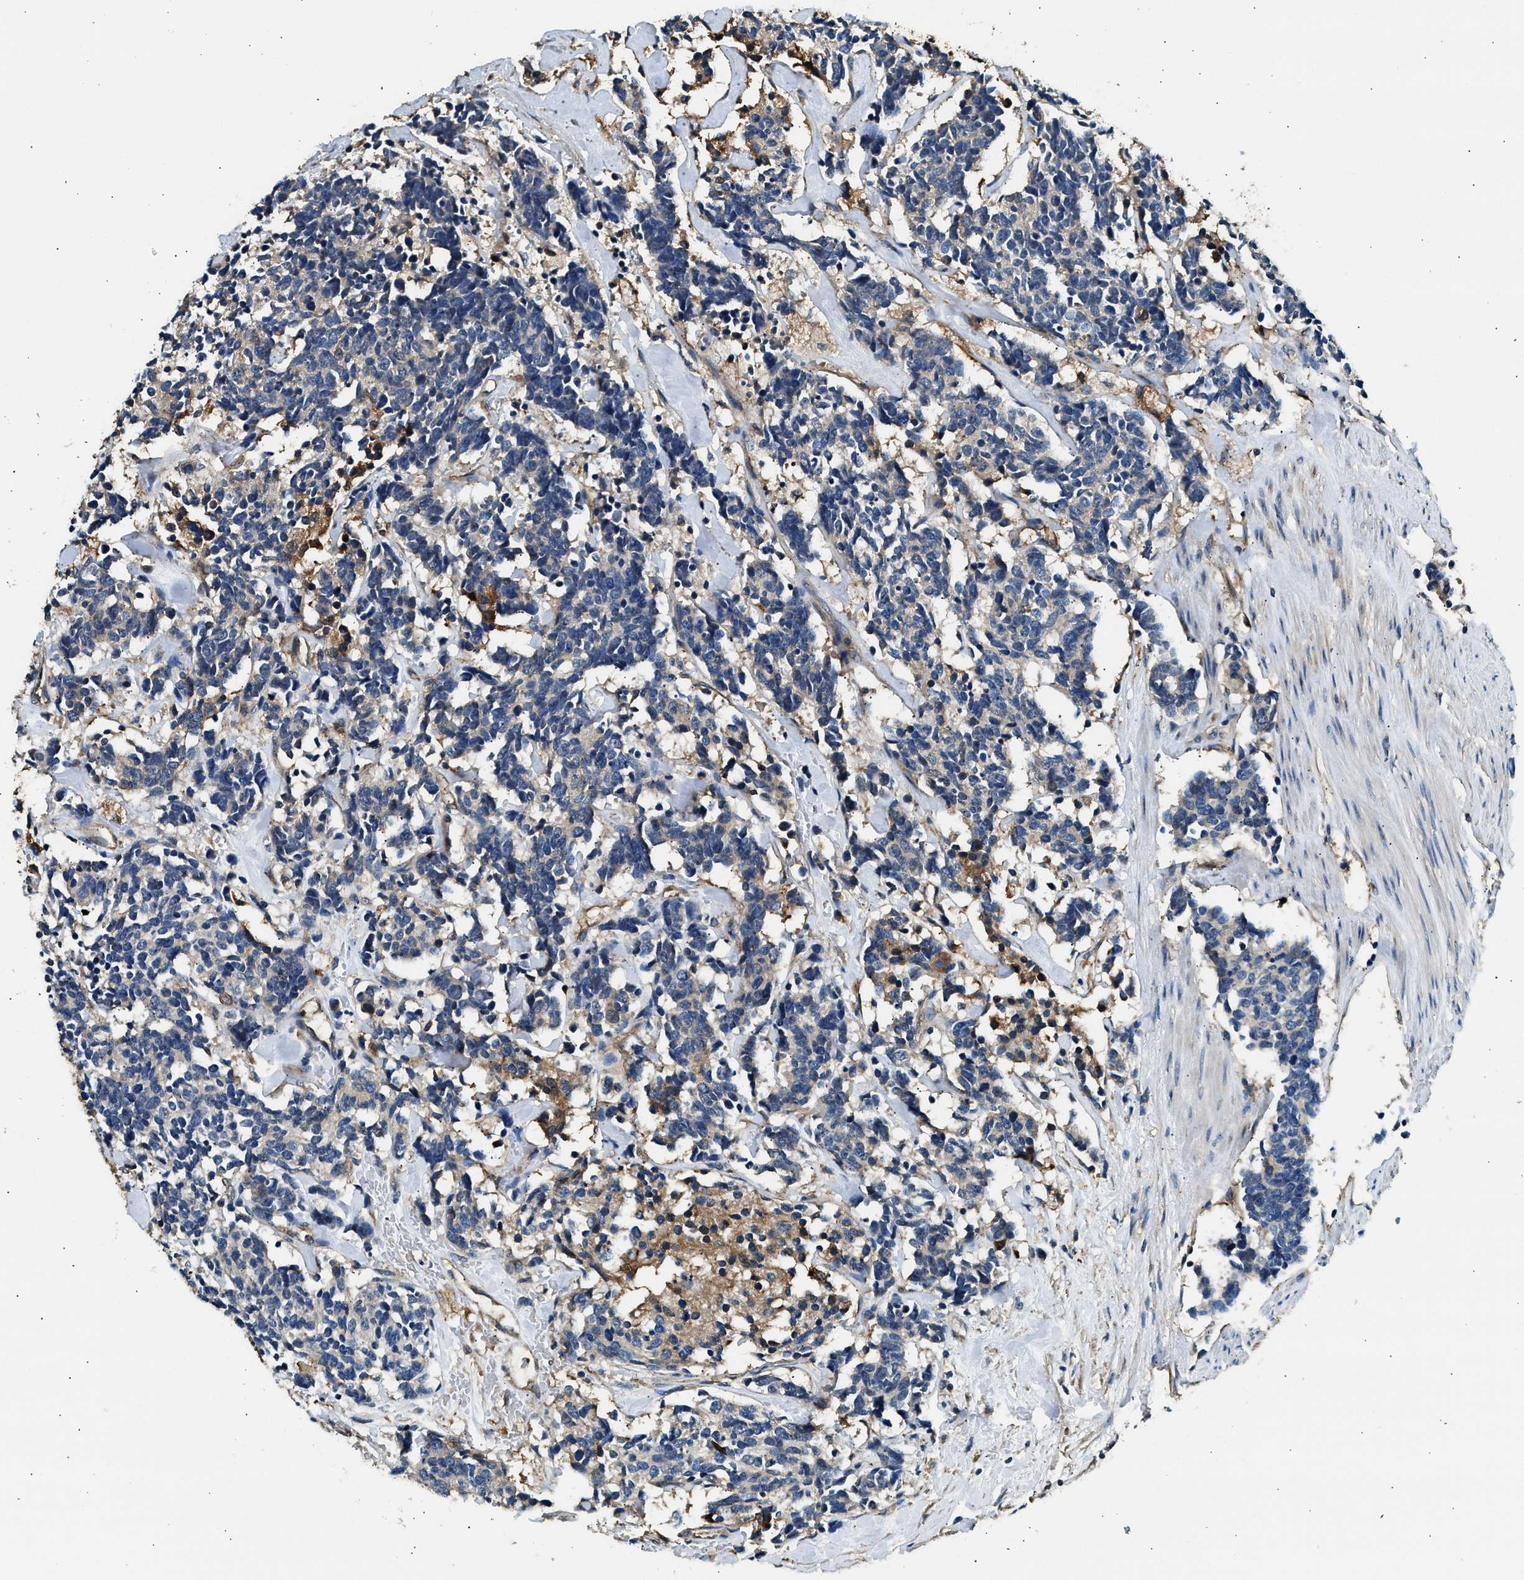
{"staining": {"intensity": "negative", "quantity": "none", "location": "none"}, "tissue": "carcinoid", "cell_type": "Tumor cells", "image_type": "cancer", "snomed": [{"axis": "morphology", "description": "Carcinoma, NOS"}, {"axis": "morphology", "description": "Carcinoid, malignant, NOS"}, {"axis": "topography", "description": "Urinary bladder"}], "caption": "Carcinoid was stained to show a protein in brown. There is no significant positivity in tumor cells. (Immunohistochemistry, brightfield microscopy, high magnification).", "gene": "ANXA3", "patient": {"sex": "male", "age": 57}}